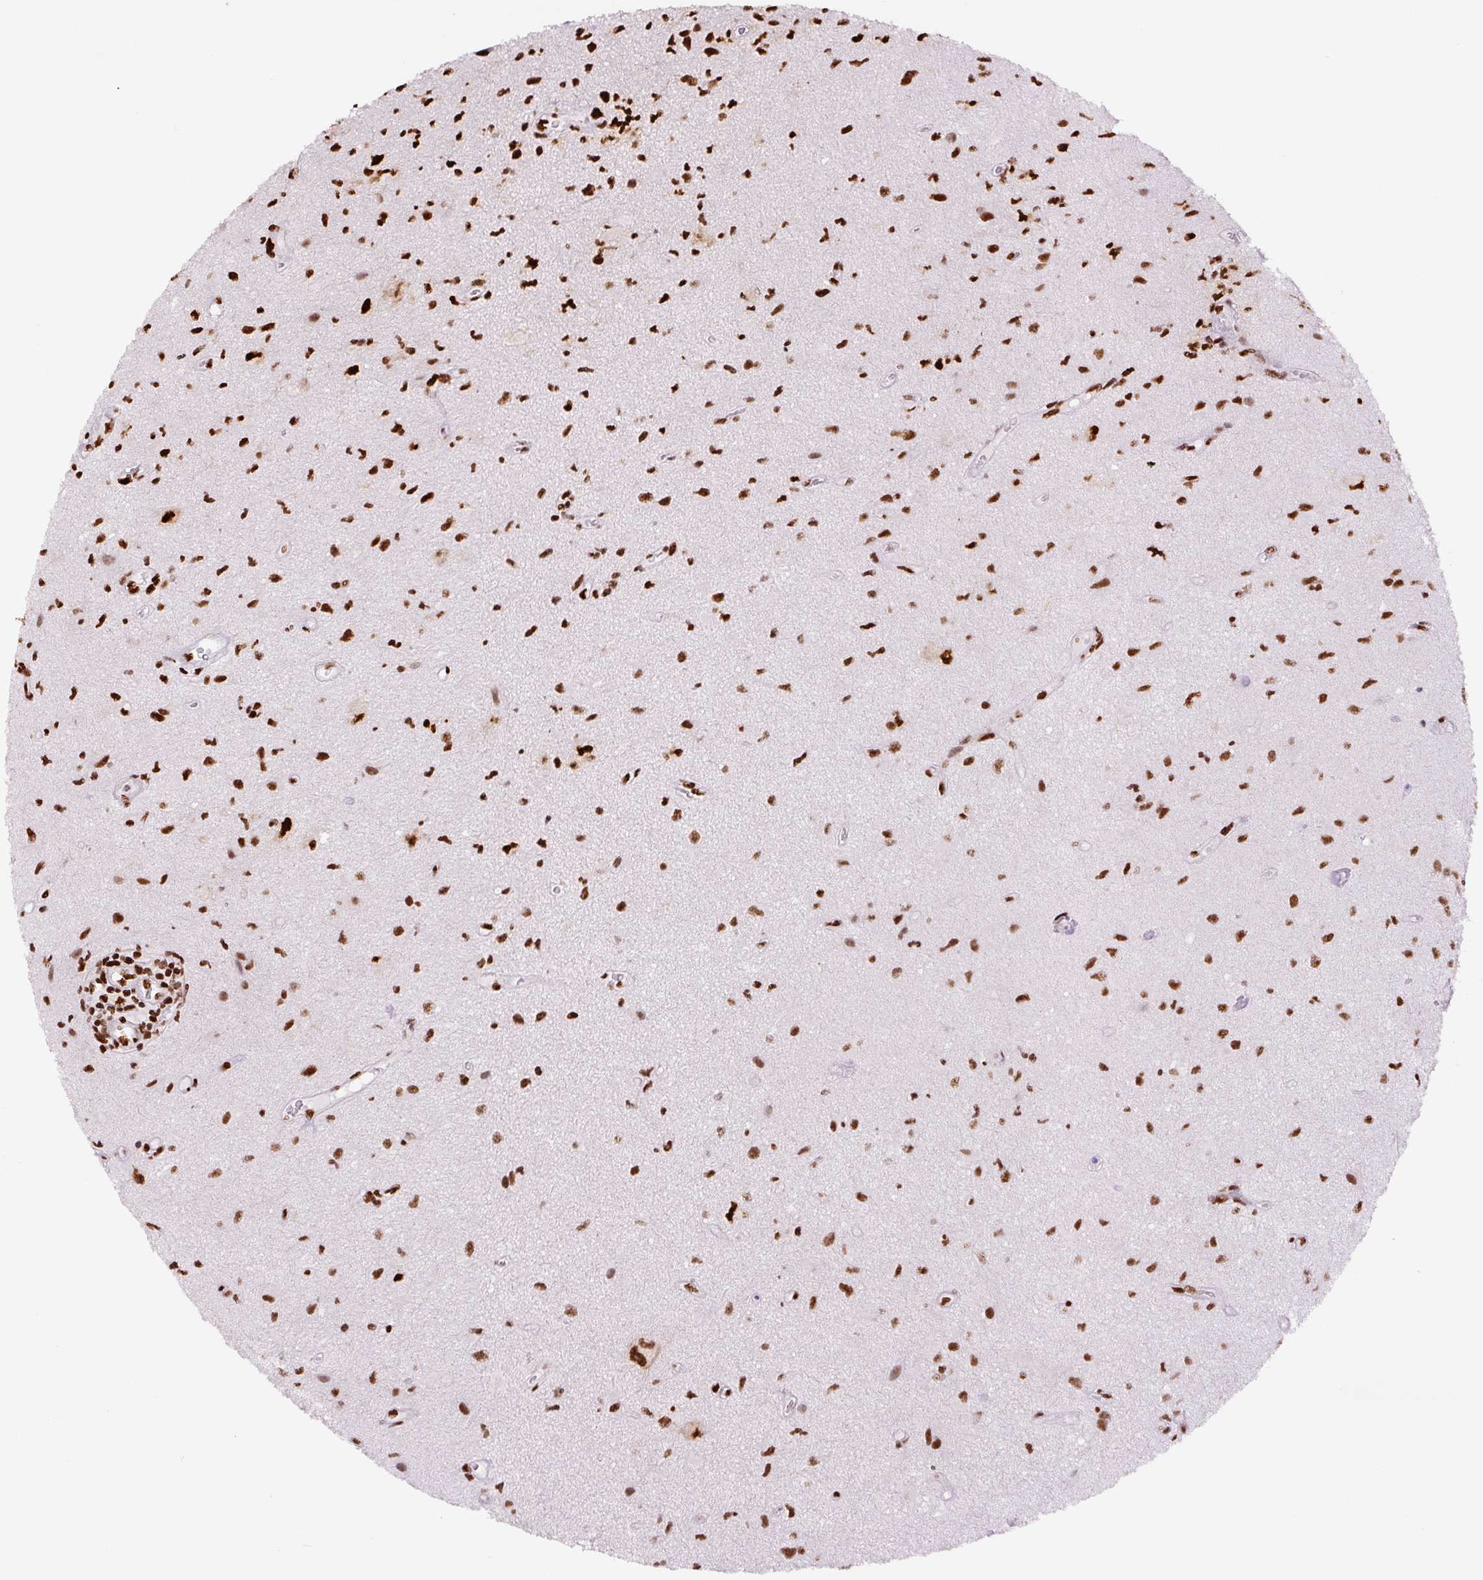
{"staining": {"intensity": "strong", "quantity": ">75%", "location": "nuclear"}, "tissue": "glioma", "cell_type": "Tumor cells", "image_type": "cancer", "snomed": [{"axis": "morphology", "description": "Glioma, malignant, High grade"}, {"axis": "topography", "description": "Brain"}], "caption": "The image demonstrates staining of malignant high-grade glioma, revealing strong nuclear protein staining (brown color) within tumor cells.", "gene": "FUS", "patient": {"sex": "male", "age": 67}}